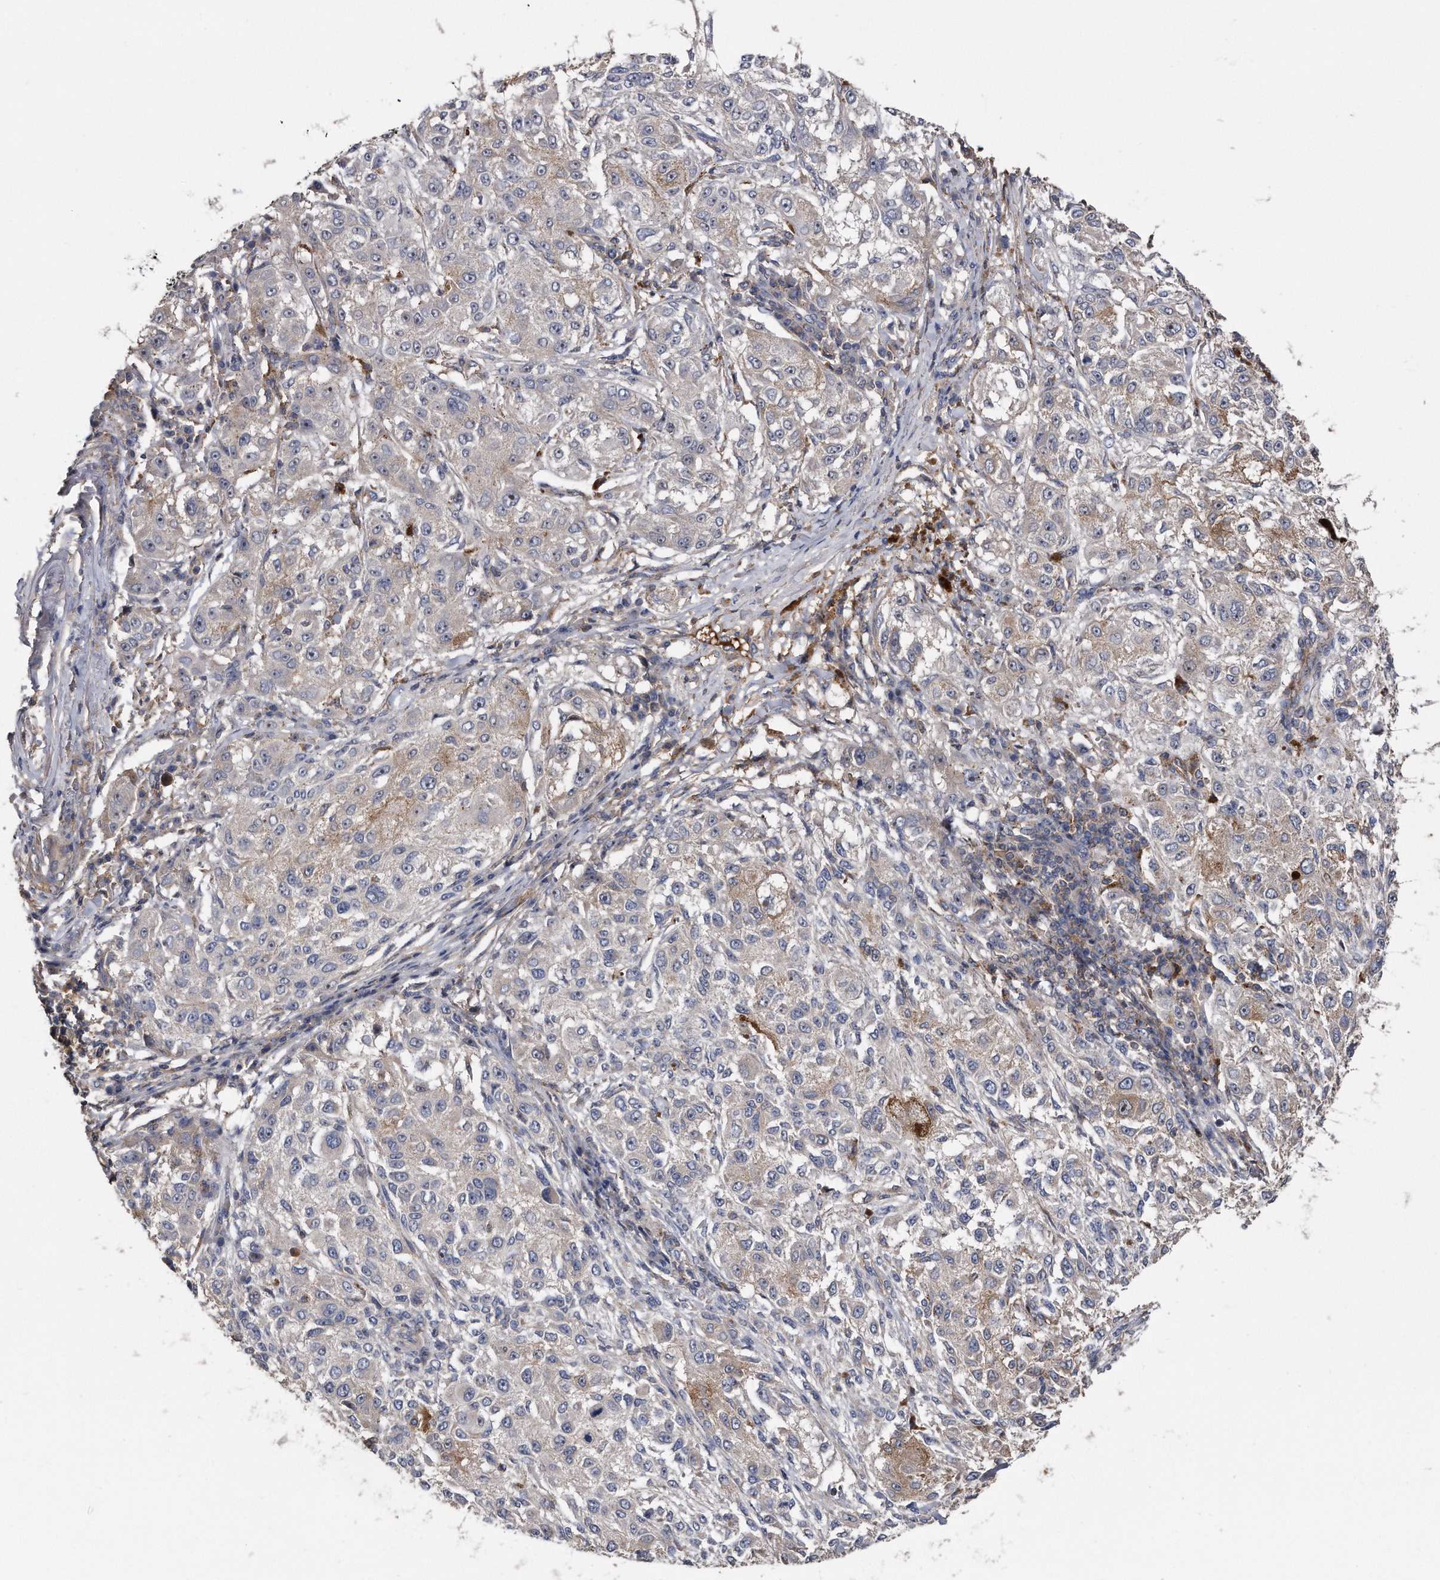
{"staining": {"intensity": "negative", "quantity": "none", "location": "none"}, "tissue": "melanoma", "cell_type": "Tumor cells", "image_type": "cancer", "snomed": [{"axis": "morphology", "description": "Necrosis, NOS"}, {"axis": "morphology", "description": "Malignant melanoma, NOS"}, {"axis": "topography", "description": "Skin"}], "caption": "Tumor cells show no significant expression in malignant melanoma. (DAB (3,3'-diaminobenzidine) immunohistochemistry (IHC) visualized using brightfield microscopy, high magnification).", "gene": "KCND3", "patient": {"sex": "female", "age": 87}}